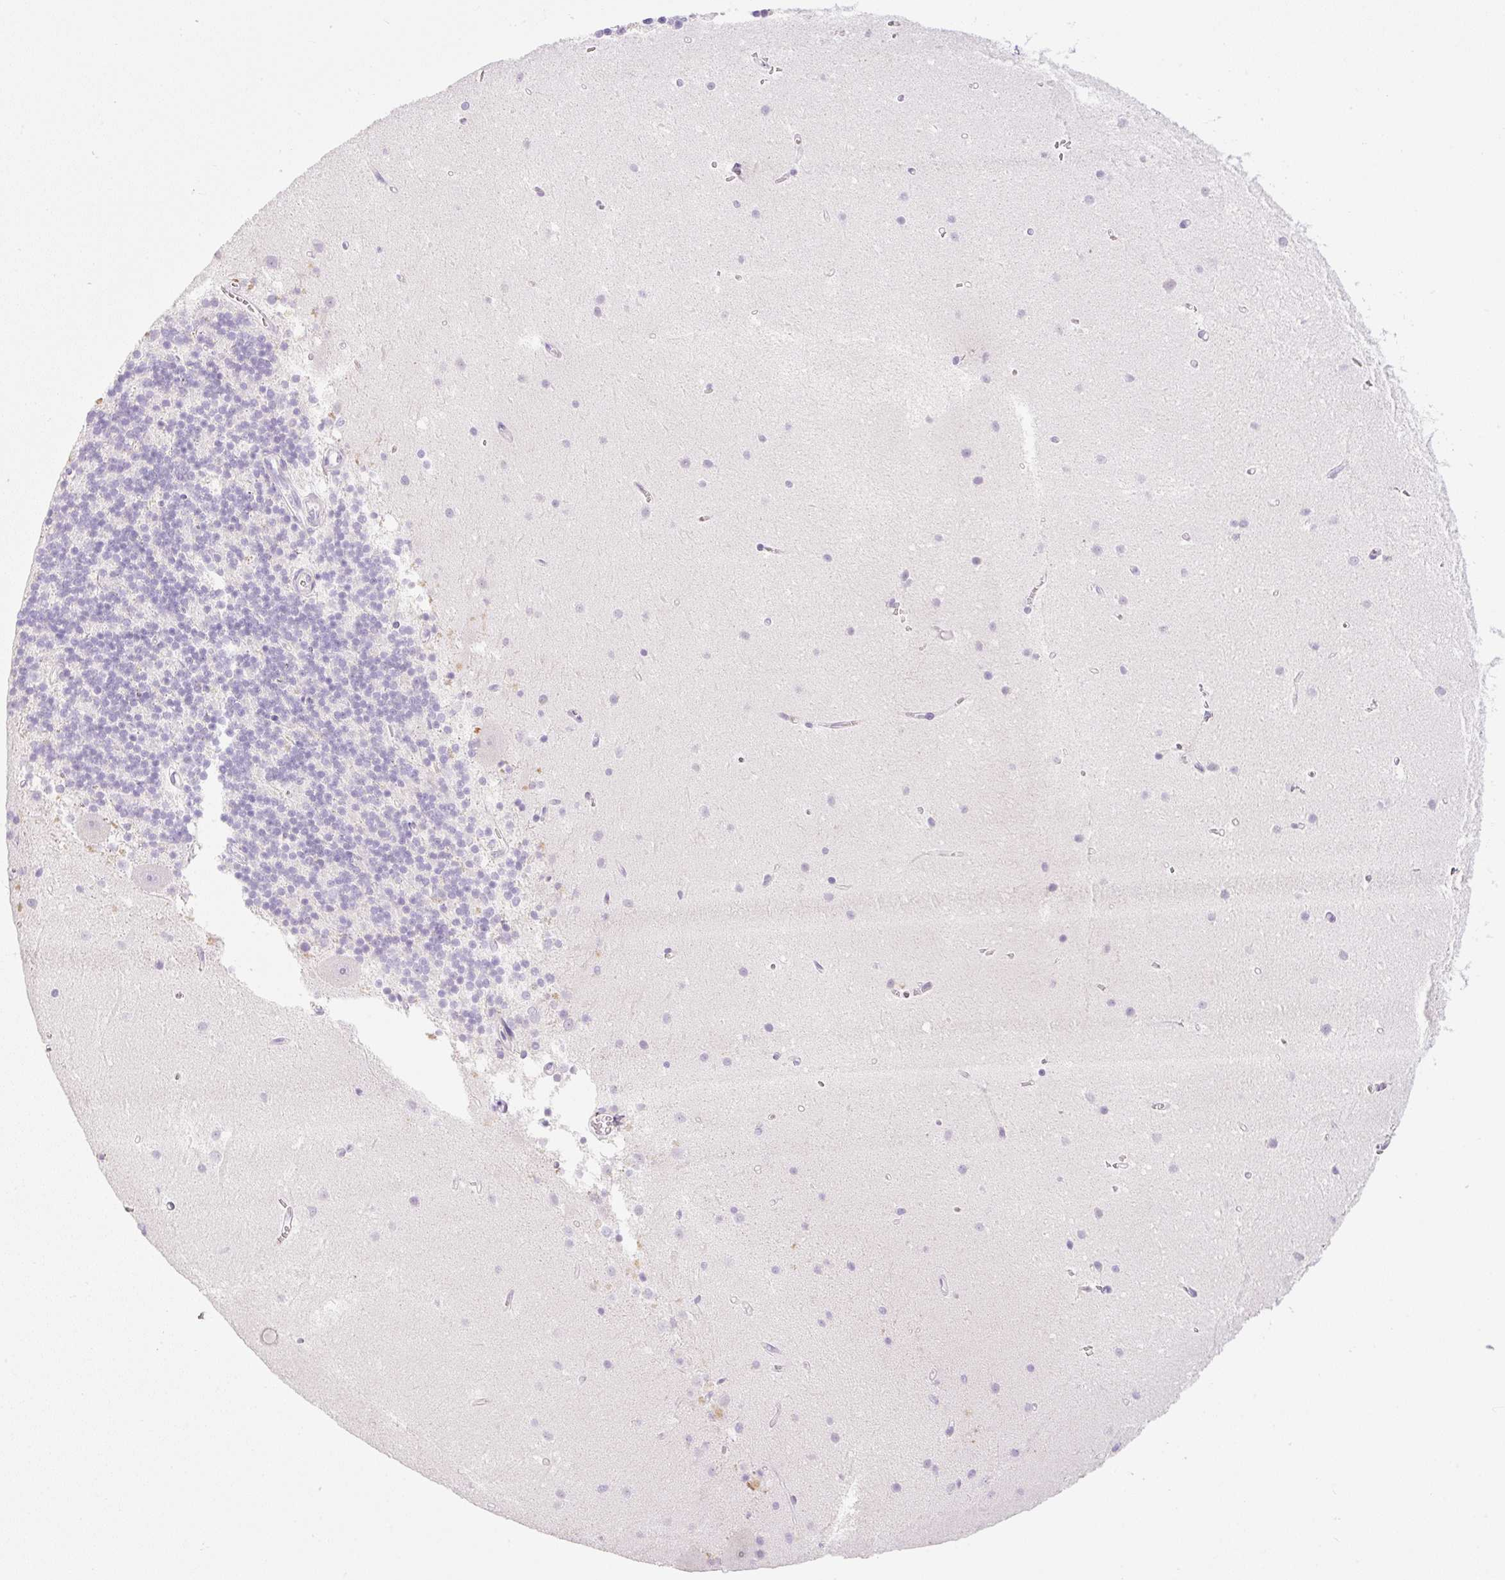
{"staining": {"intensity": "negative", "quantity": "none", "location": "none"}, "tissue": "cerebellum", "cell_type": "Cells in granular layer", "image_type": "normal", "snomed": [{"axis": "morphology", "description": "Normal tissue, NOS"}, {"axis": "topography", "description": "Cerebellum"}], "caption": "There is no significant staining in cells in granular layer of cerebellum. Nuclei are stained in blue.", "gene": "MIA2", "patient": {"sex": "male", "age": 54}}